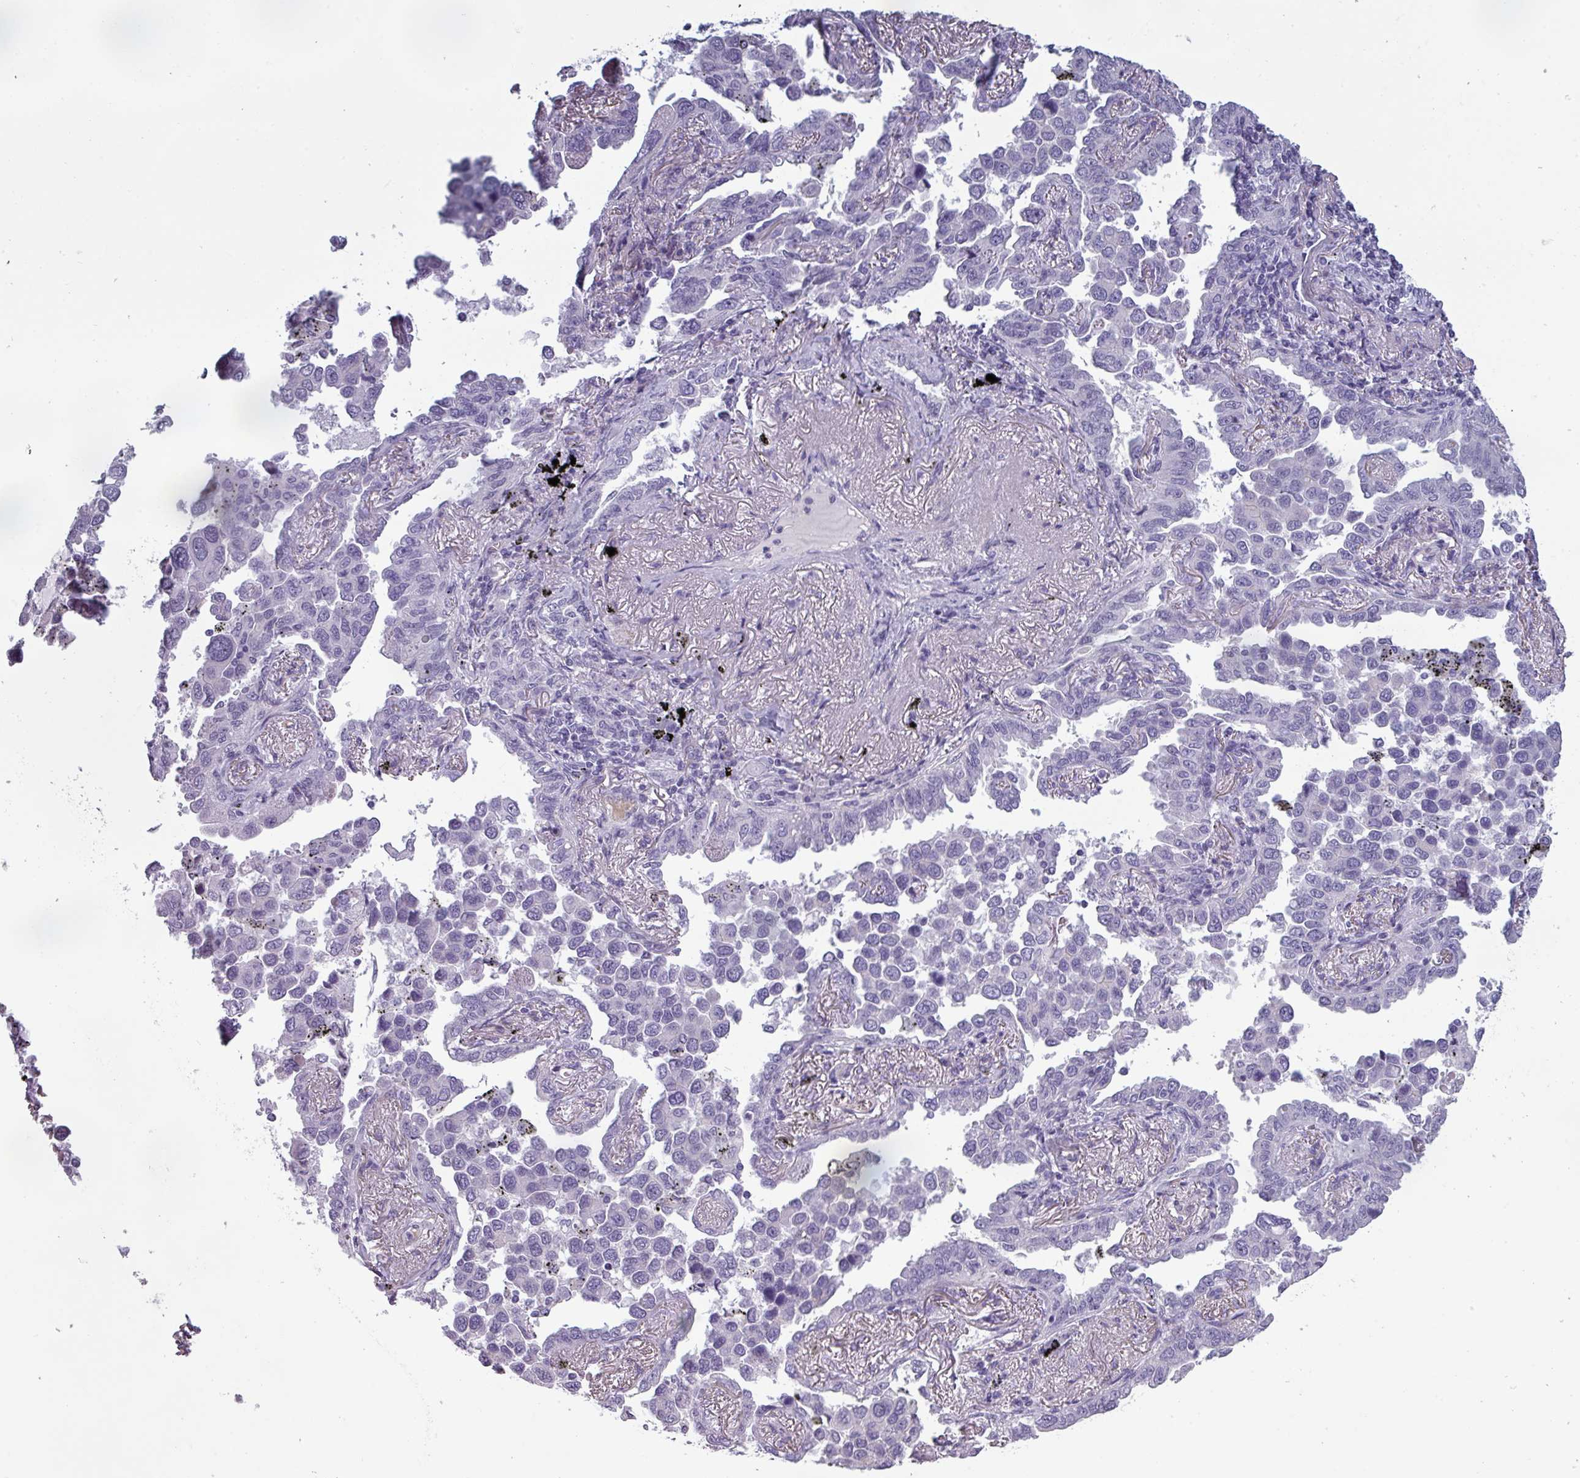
{"staining": {"intensity": "negative", "quantity": "none", "location": "none"}, "tissue": "lung cancer", "cell_type": "Tumor cells", "image_type": "cancer", "snomed": [{"axis": "morphology", "description": "Adenocarcinoma, NOS"}, {"axis": "topography", "description": "Lung"}], "caption": "Micrograph shows no protein expression in tumor cells of lung adenocarcinoma tissue. (DAB immunohistochemistry with hematoxylin counter stain).", "gene": "AREL1", "patient": {"sex": "male", "age": 67}}